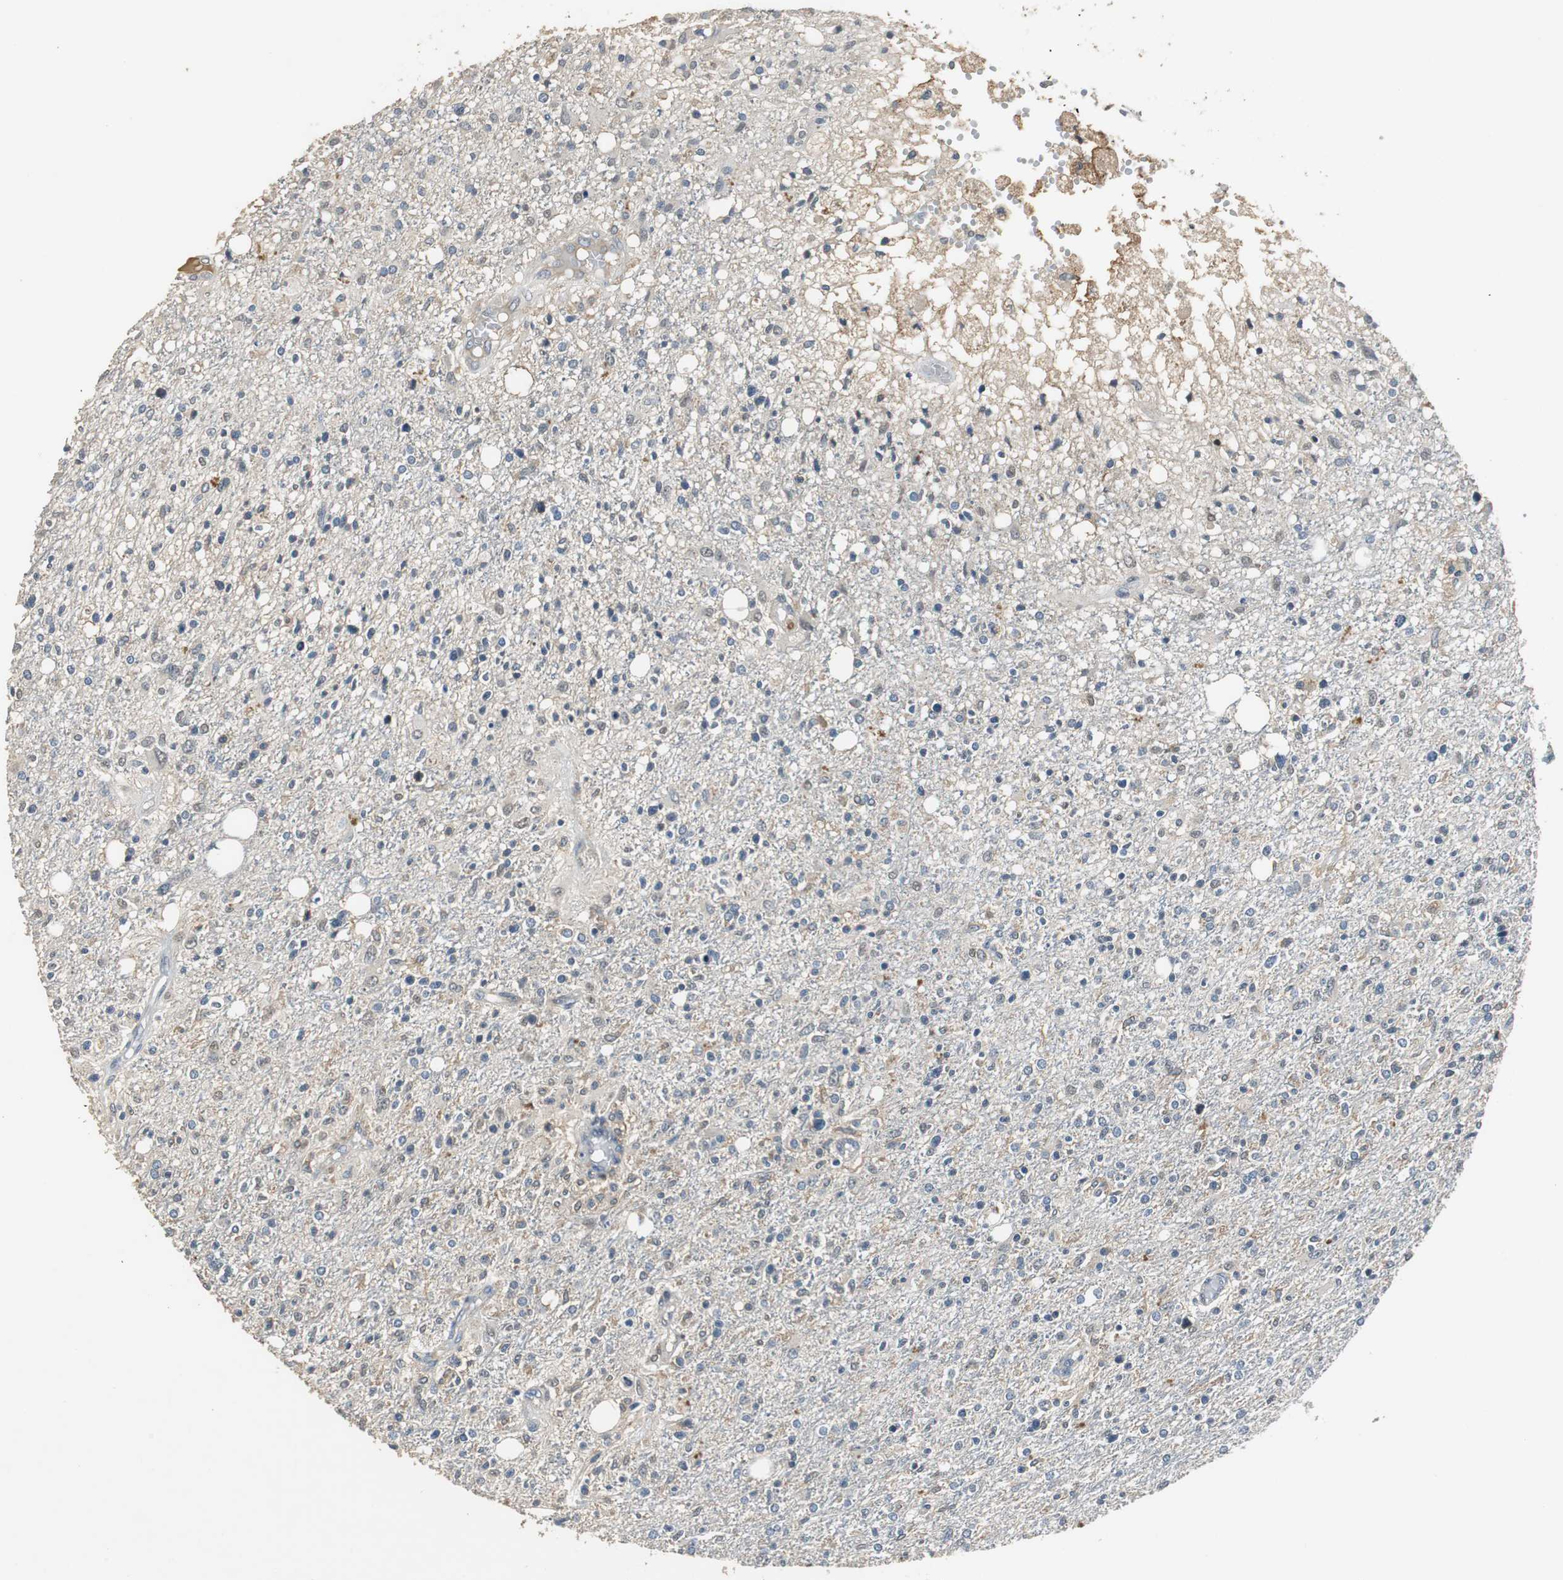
{"staining": {"intensity": "weak", "quantity": "25%-75%", "location": "cytoplasmic/membranous"}, "tissue": "glioma", "cell_type": "Tumor cells", "image_type": "cancer", "snomed": [{"axis": "morphology", "description": "Glioma, malignant, High grade"}, {"axis": "topography", "description": "Cerebral cortex"}], "caption": "Malignant high-grade glioma stained for a protein (brown) demonstrates weak cytoplasmic/membranous positive staining in approximately 25%-75% of tumor cells.", "gene": "SLC19A2", "patient": {"sex": "male", "age": 76}}